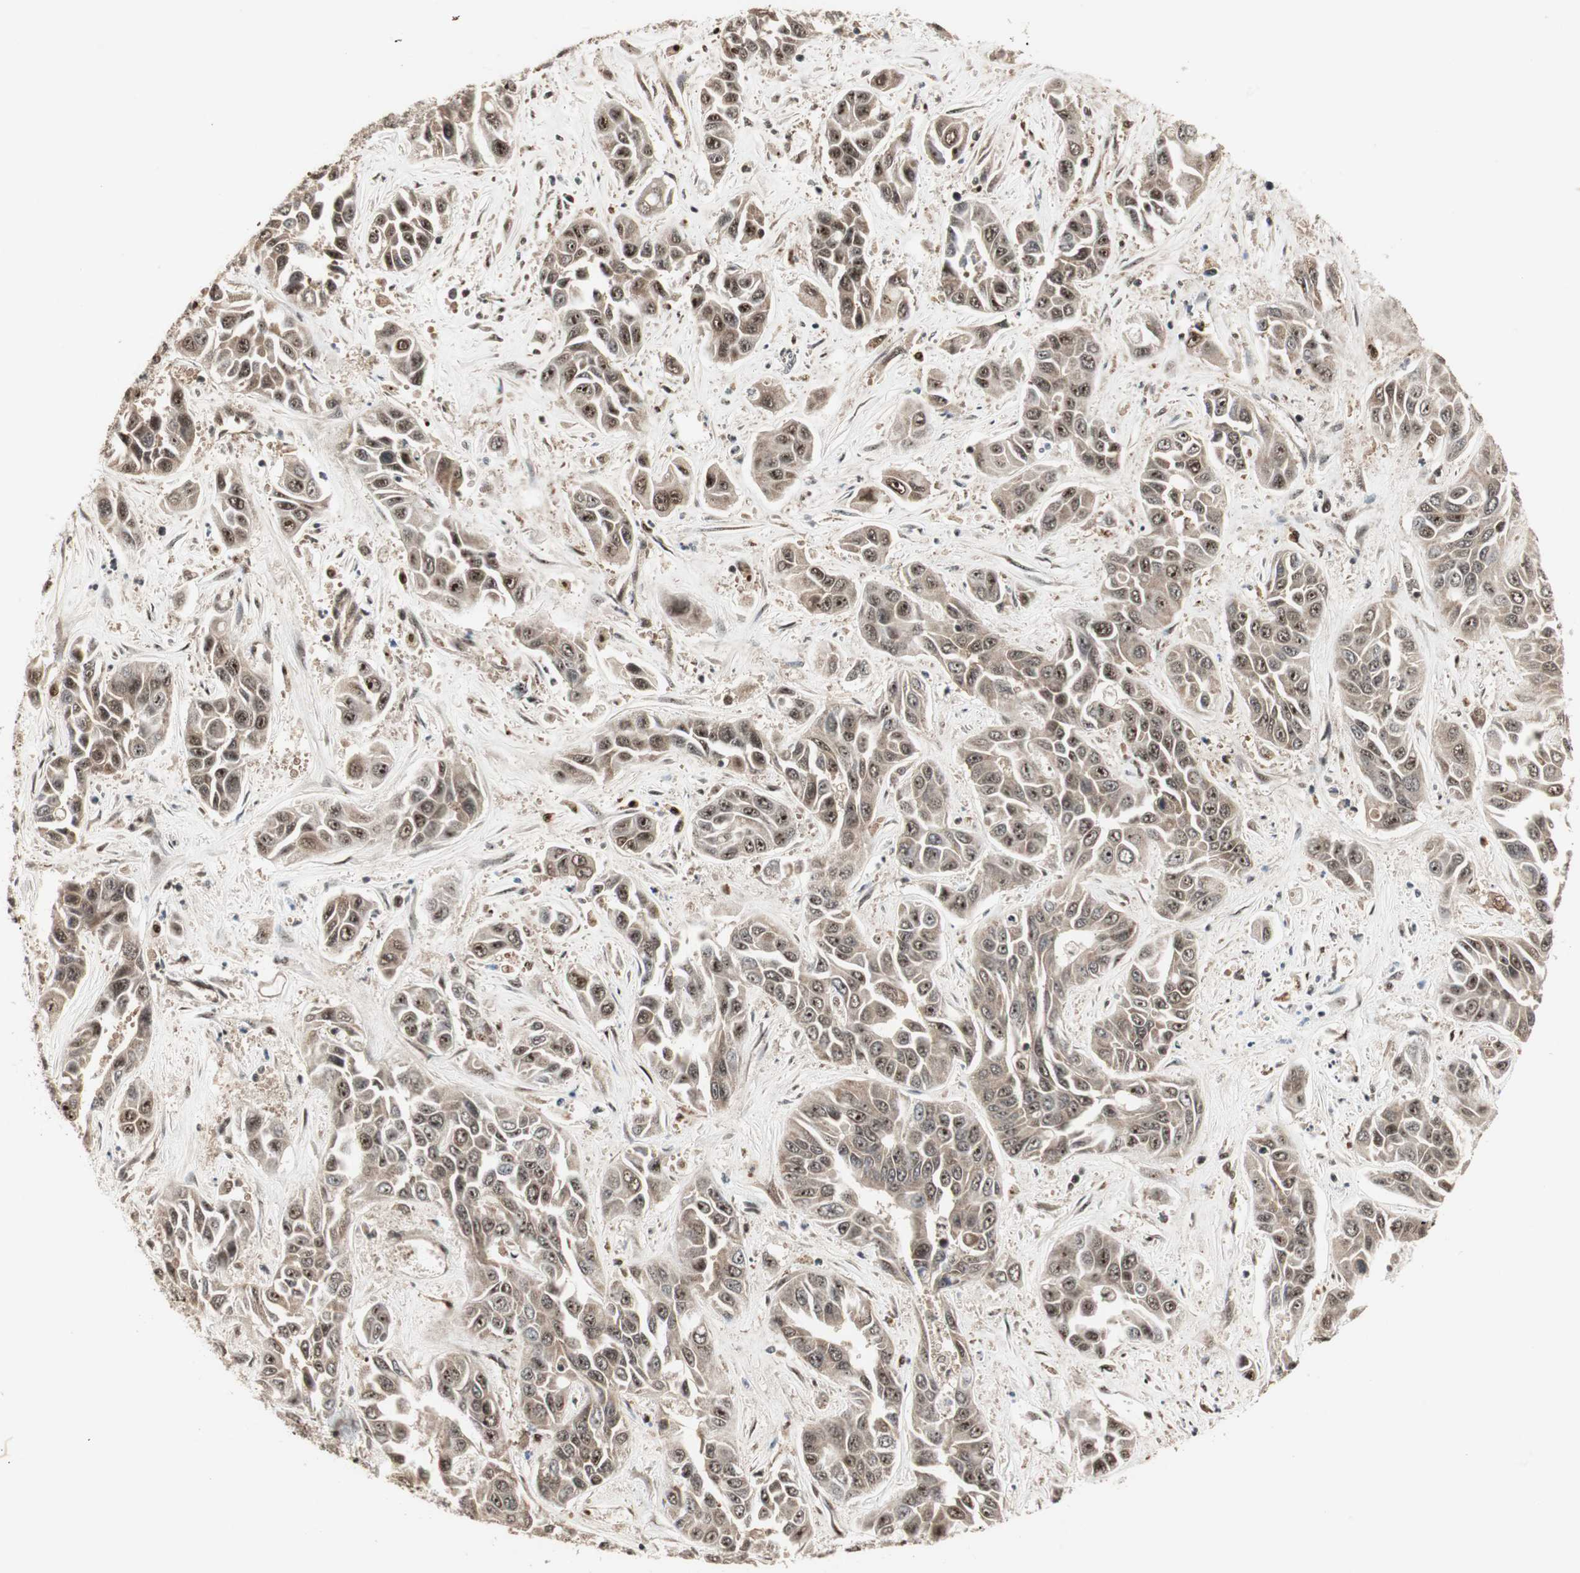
{"staining": {"intensity": "moderate", "quantity": ">75%", "location": "cytoplasmic/membranous,nuclear"}, "tissue": "liver cancer", "cell_type": "Tumor cells", "image_type": "cancer", "snomed": [{"axis": "morphology", "description": "Cholangiocarcinoma"}, {"axis": "topography", "description": "Liver"}], "caption": "Moderate cytoplasmic/membranous and nuclear staining is appreciated in approximately >75% of tumor cells in liver cancer.", "gene": "CSNK2B", "patient": {"sex": "female", "age": 52}}